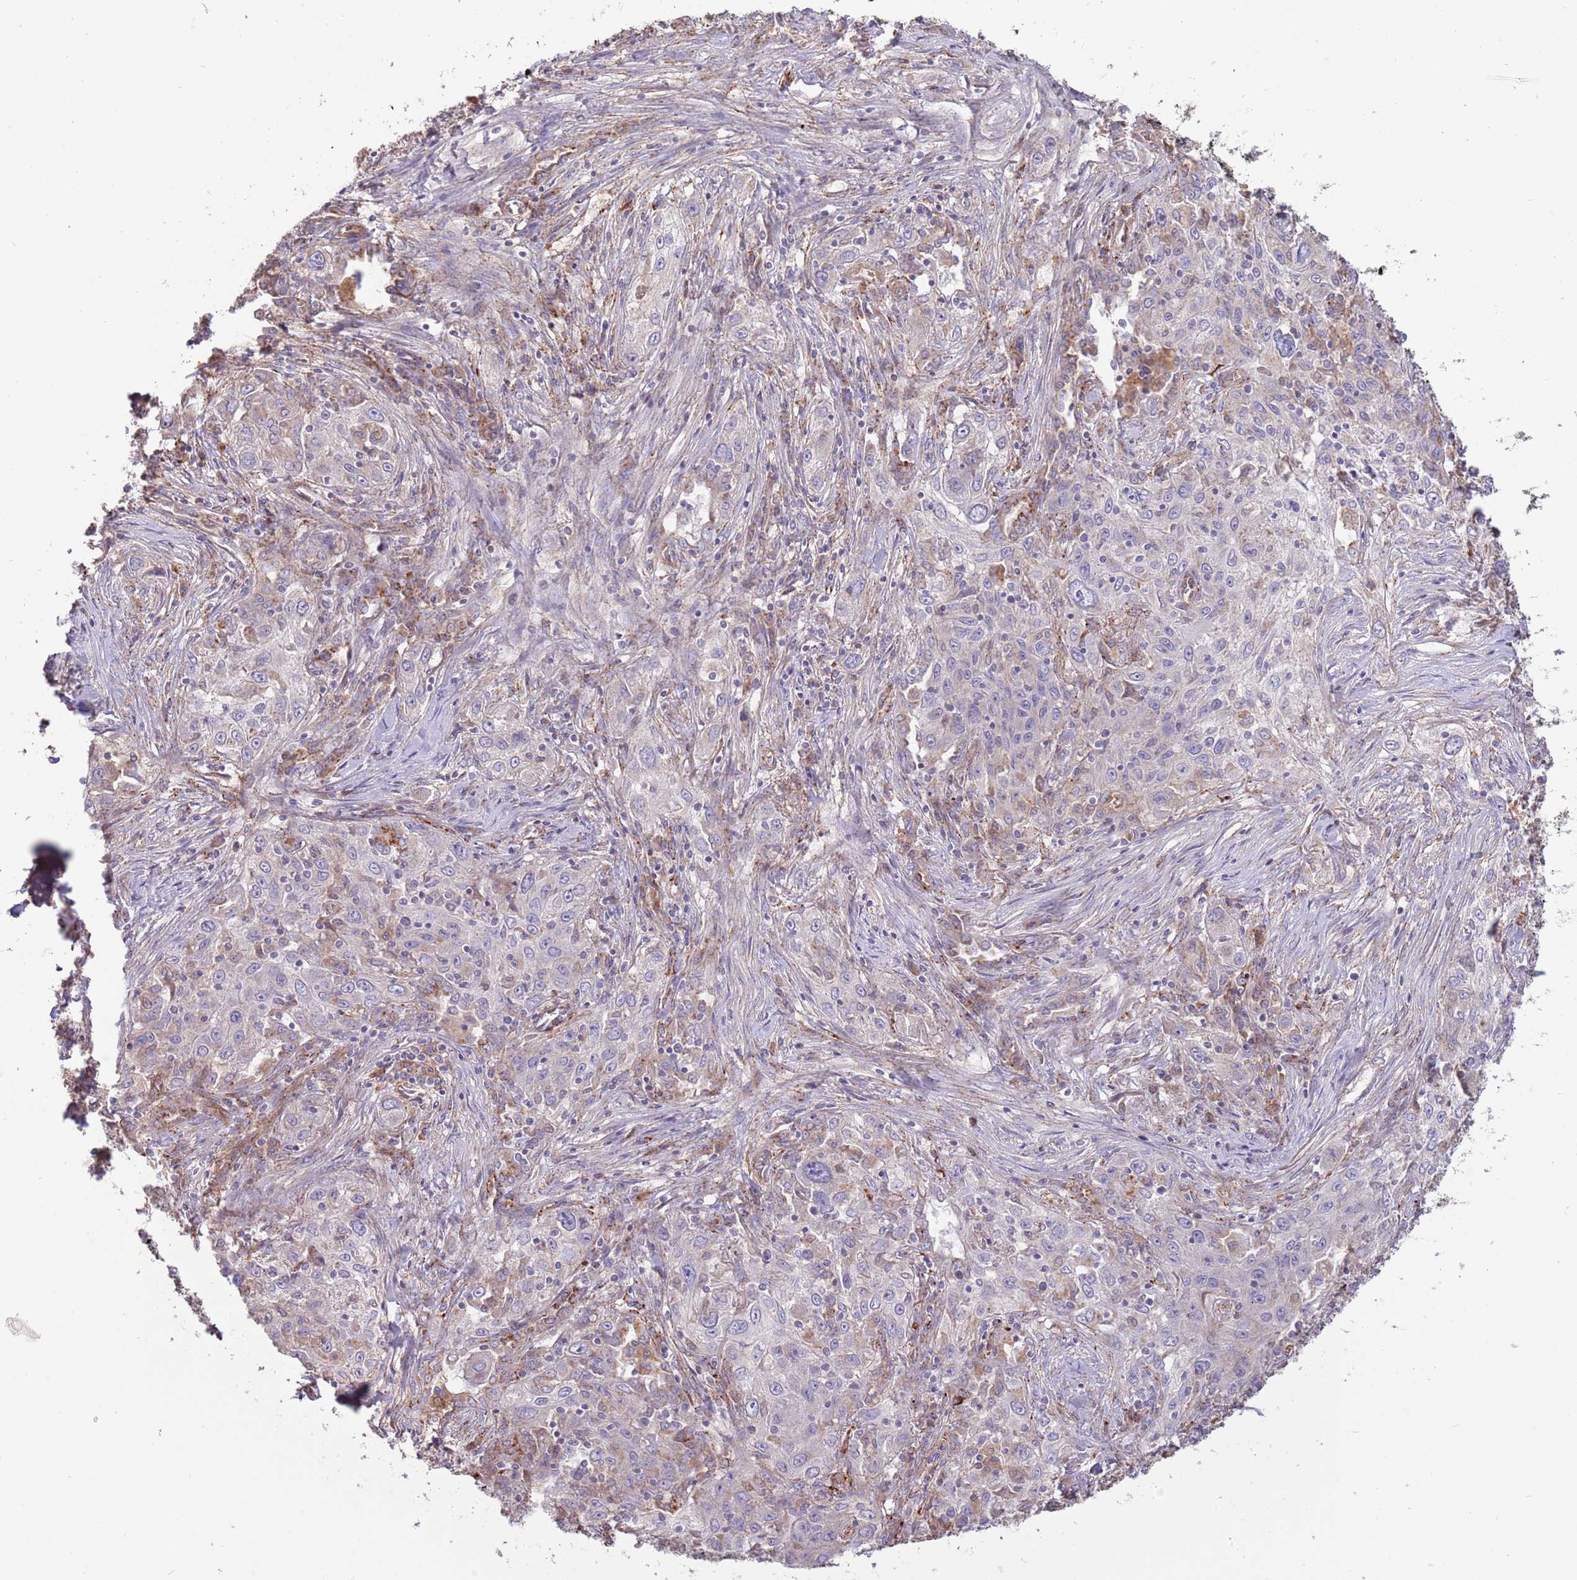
{"staining": {"intensity": "weak", "quantity": "<25%", "location": "cytoplasmic/membranous"}, "tissue": "lung cancer", "cell_type": "Tumor cells", "image_type": "cancer", "snomed": [{"axis": "morphology", "description": "Squamous cell carcinoma, NOS"}, {"axis": "topography", "description": "Lung"}], "caption": "The IHC micrograph has no significant positivity in tumor cells of lung cancer (squamous cell carcinoma) tissue. (Brightfield microscopy of DAB (3,3'-diaminobenzidine) IHC at high magnification).", "gene": "DOCK6", "patient": {"sex": "female", "age": 69}}